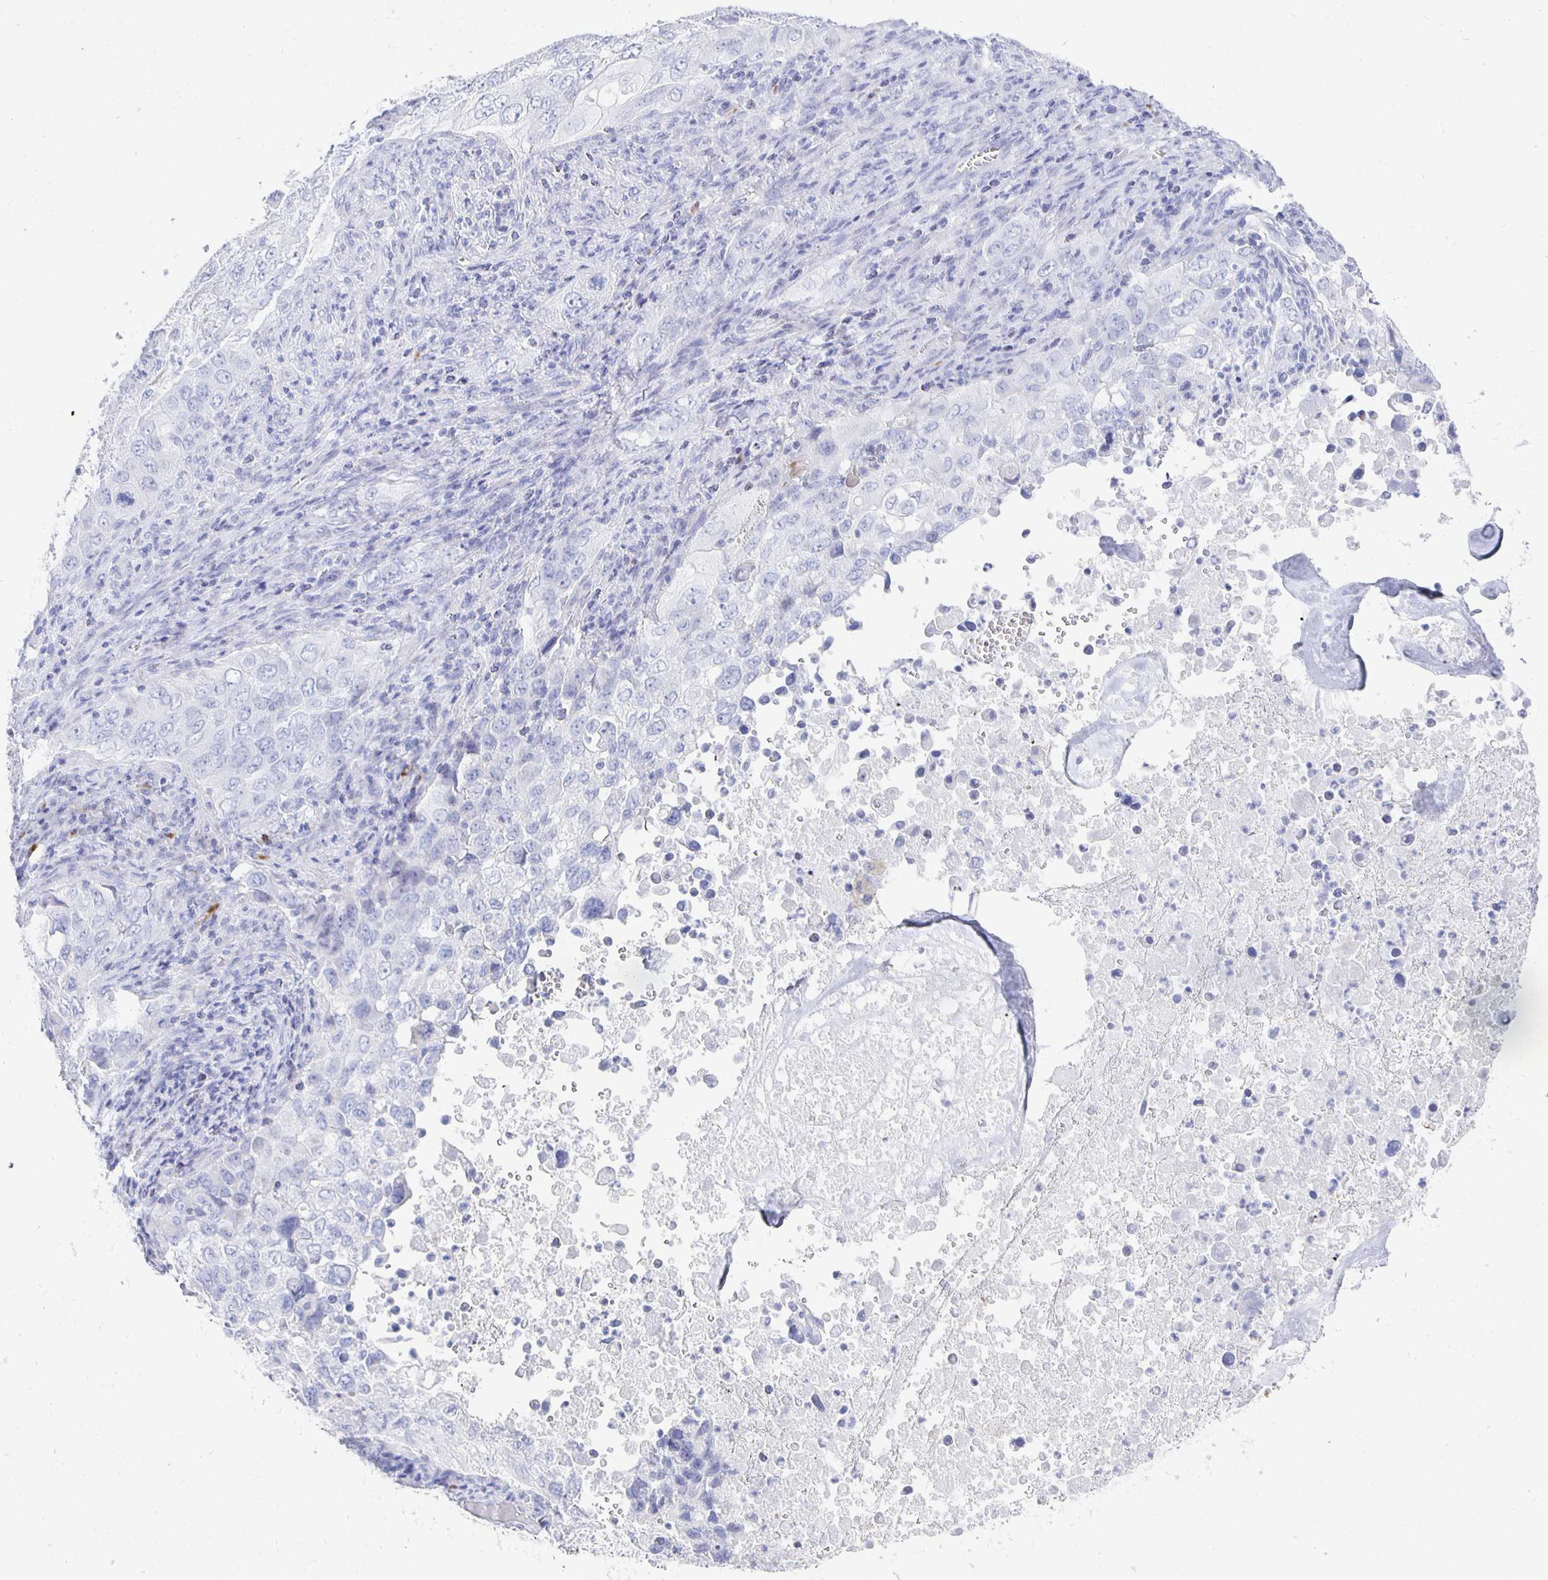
{"staining": {"intensity": "negative", "quantity": "none", "location": "none"}, "tissue": "lung cancer", "cell_type": "Tumor cells", "image_type": "cancer", "snomed": [{"axis": "morphology", "description": "Adenocarcinoma, NOS"}, {"axis": "morphology", "description": "Adenocarcinoma, metastatic, NOS"}, {"axis": "topography", "description": "Lymph node"}, {"axis": "topography", "description": "Lung"}], "caption": "This is an immunohistochemistry histopathology image of metastatic adenocarcinoma (lung). There is no positivity in tumor cells.", "gene": "PRDM7", "patient": {"sex": "female", "age": 42}}